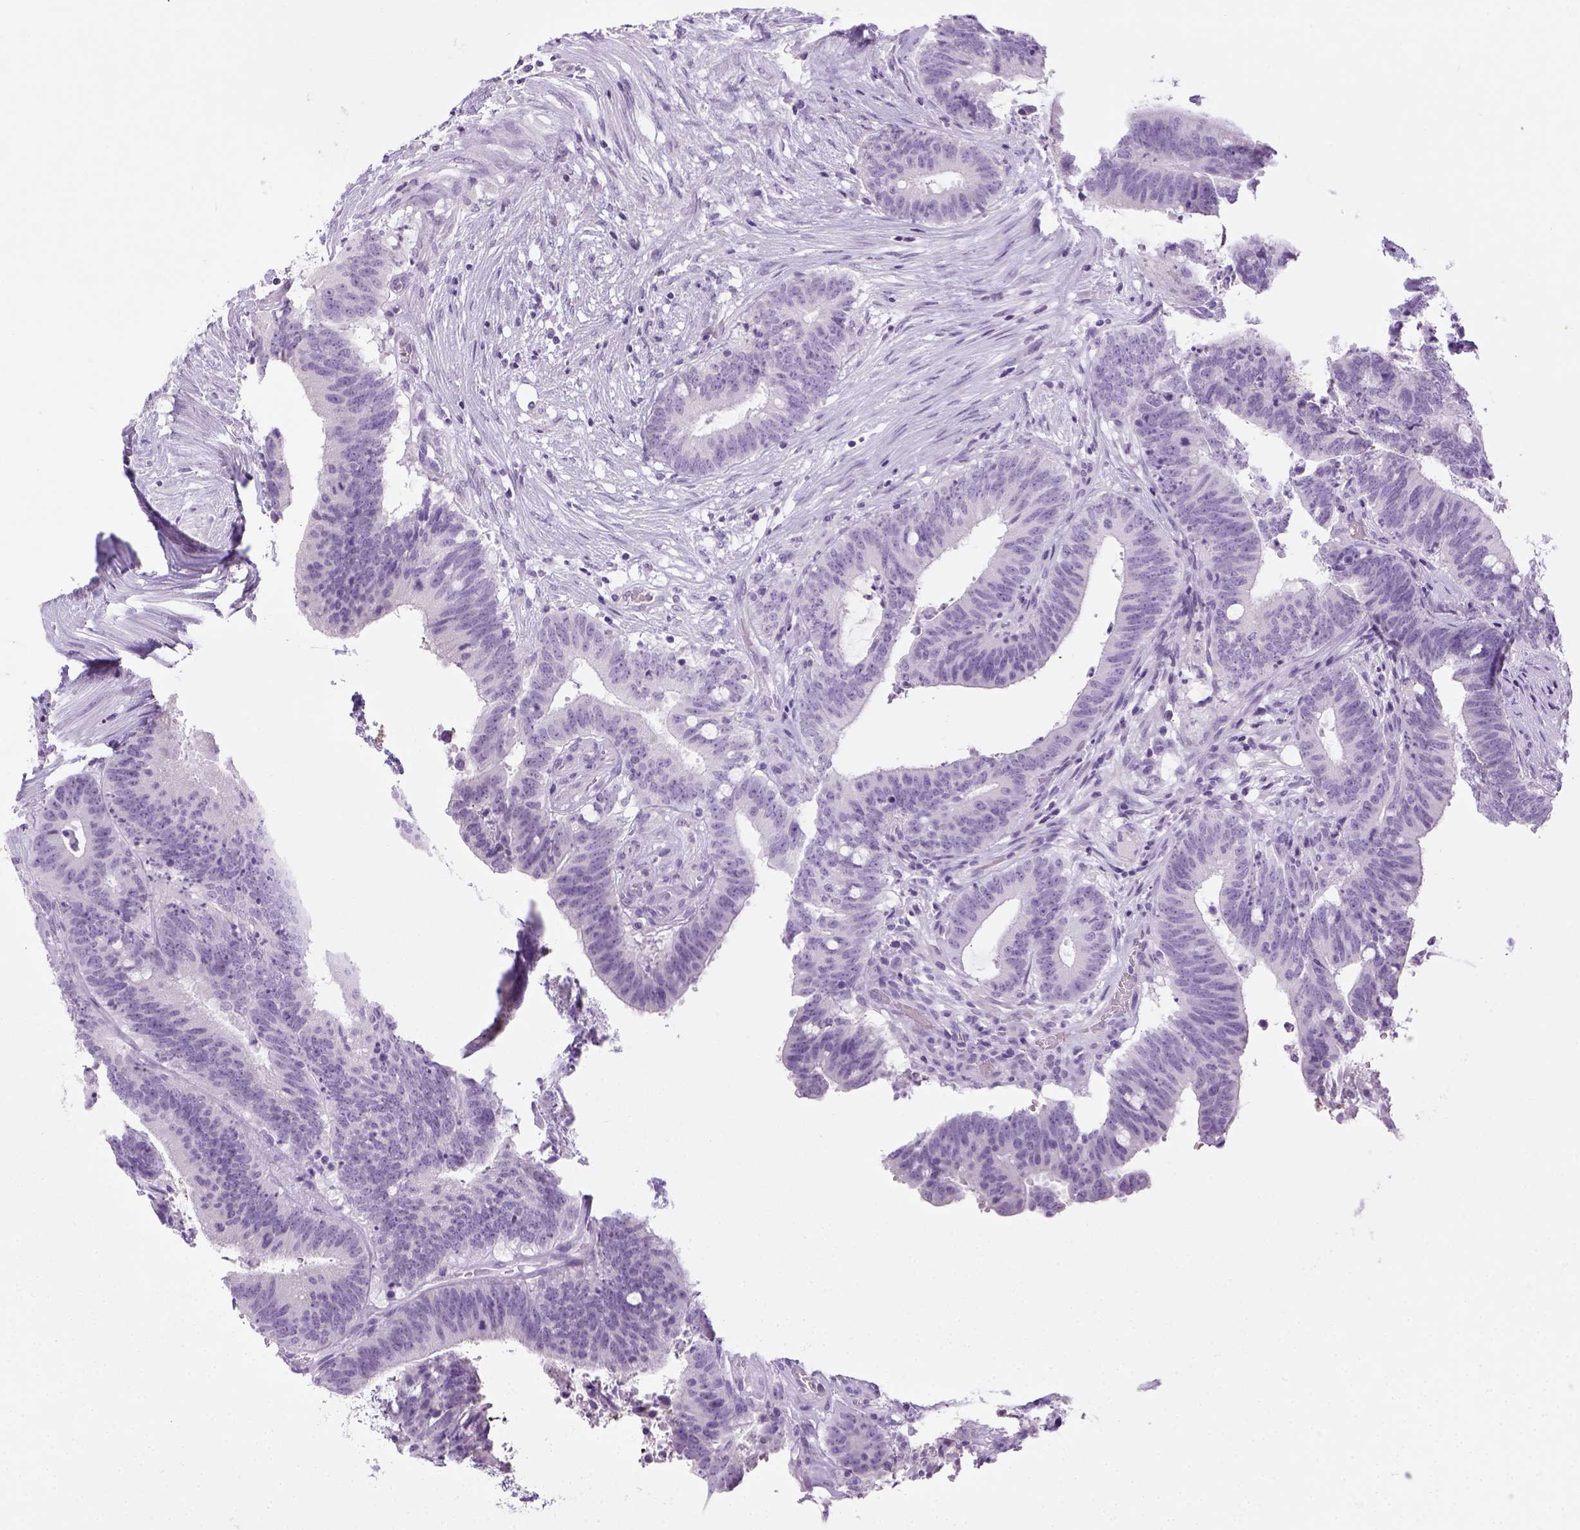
{"staining": {"intensity": "negative", "quantity": "none", "location": "none"}, "tissue": "colorectal cancer", "cell_type": "Tumor cells", "image_type": "cancer", "snomed": [{"axis": "morphology", "description": "Adenocarcinoma, NOS"}, {"axis": "topography", "description": "Colon"}], "caption": "IHC image of human colorectal cancer stained for a protein (brown), which exhibits no expression in tumor cells.", "gene": "LGSN", "patient": {"sex": "female", "age": 43}}